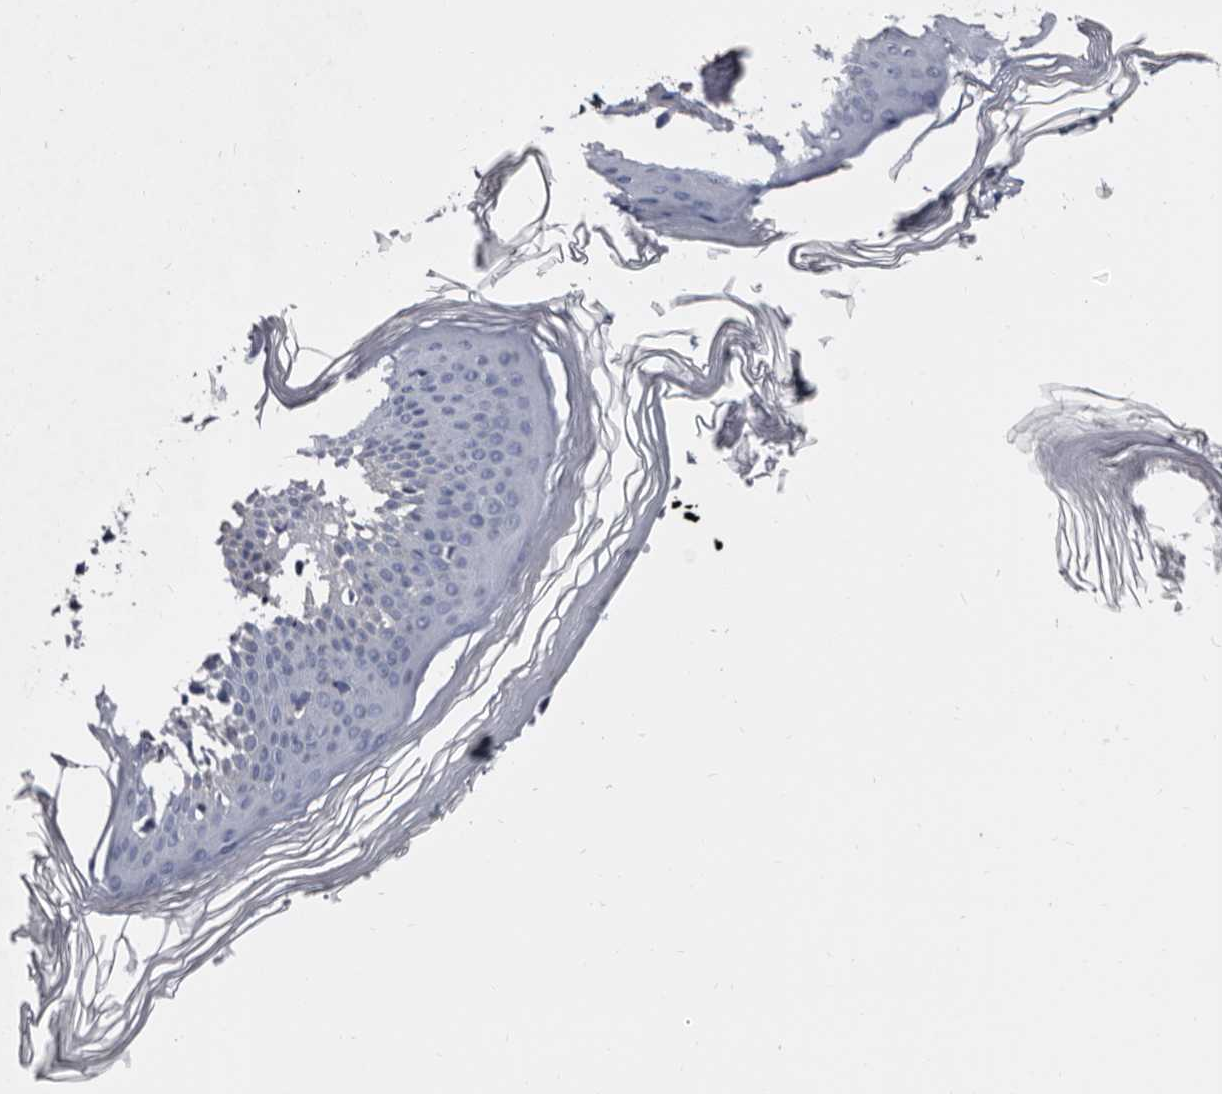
{"staining": {"intensity": "negative", "quantity": "none", "location": "none"}, "tissue": "skin", "cell_type": "Fibroblasts", "image_type": "normal", "snomed": [{"axis": "morphology", "description": "Normal tissue, NOS"}, {"axis": "topography", "description": "Skin"}], "caption": "DAB (3,3'-diaminobenzidine) immunohistochemical staining of normal skin reveals no significant expression in fibroblasts.", "gene": "EPB41L3", "patient": {"sex": "female", "age": 27}}